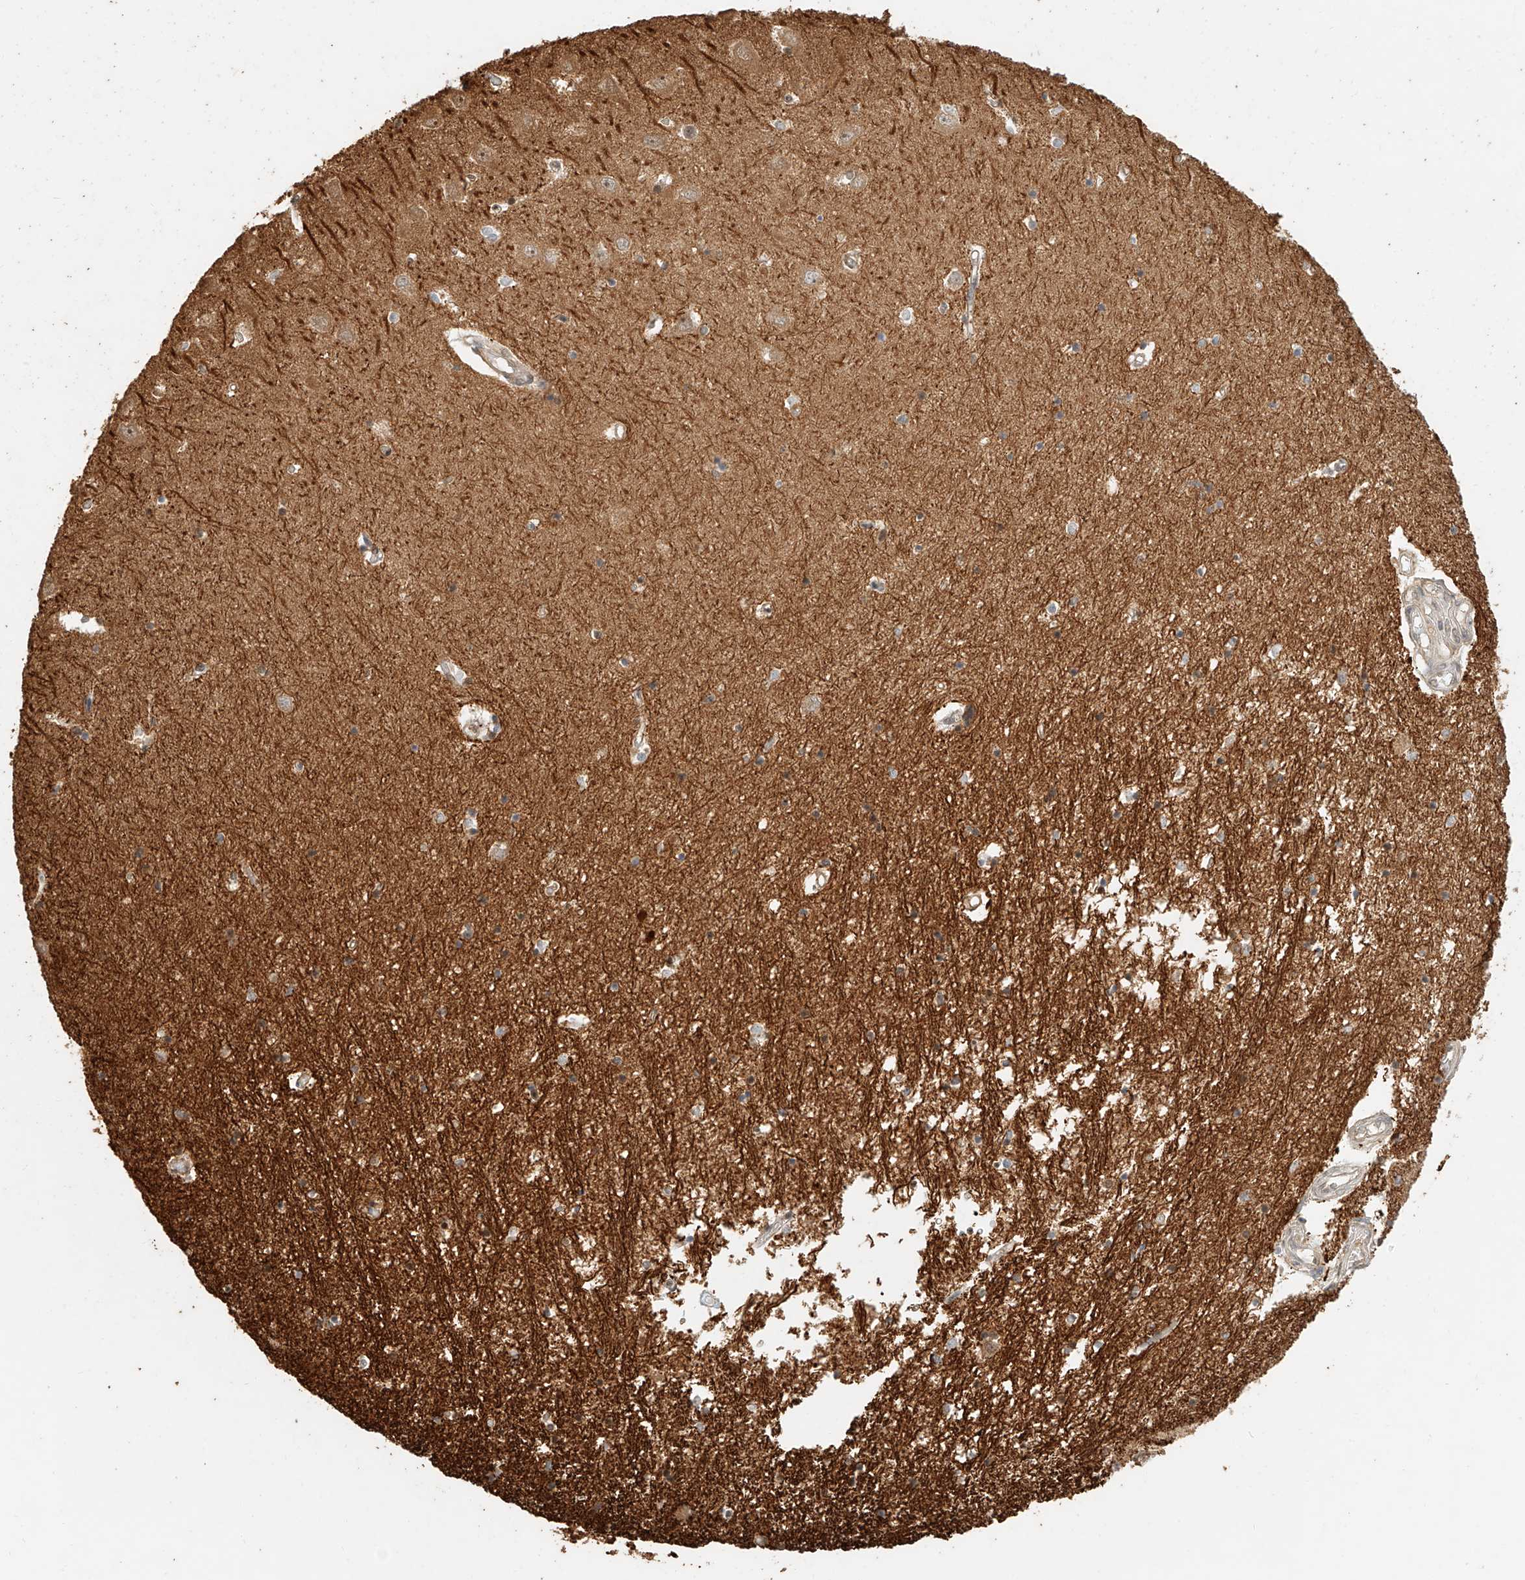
{"staining": {"intensity": "weak", "quantity": "<25%", "location": "cytoplasmic/membranous"}, "tissue": "hippocampus", "cell_type": "Glial cells", "image_type": "normal", "snomed": [{"axis": "morphology", "description": "Normal tissue, NOS"}, {"axis": "topography", "description": "Hippocampus"}], "caption": "IHC histopathology image of unremarkable human hippocampus stained for a protein (brown), which shows no staining in glial cells.", "gene": "NAP1L1", "patient": {"sex": "male", "age": 70}}